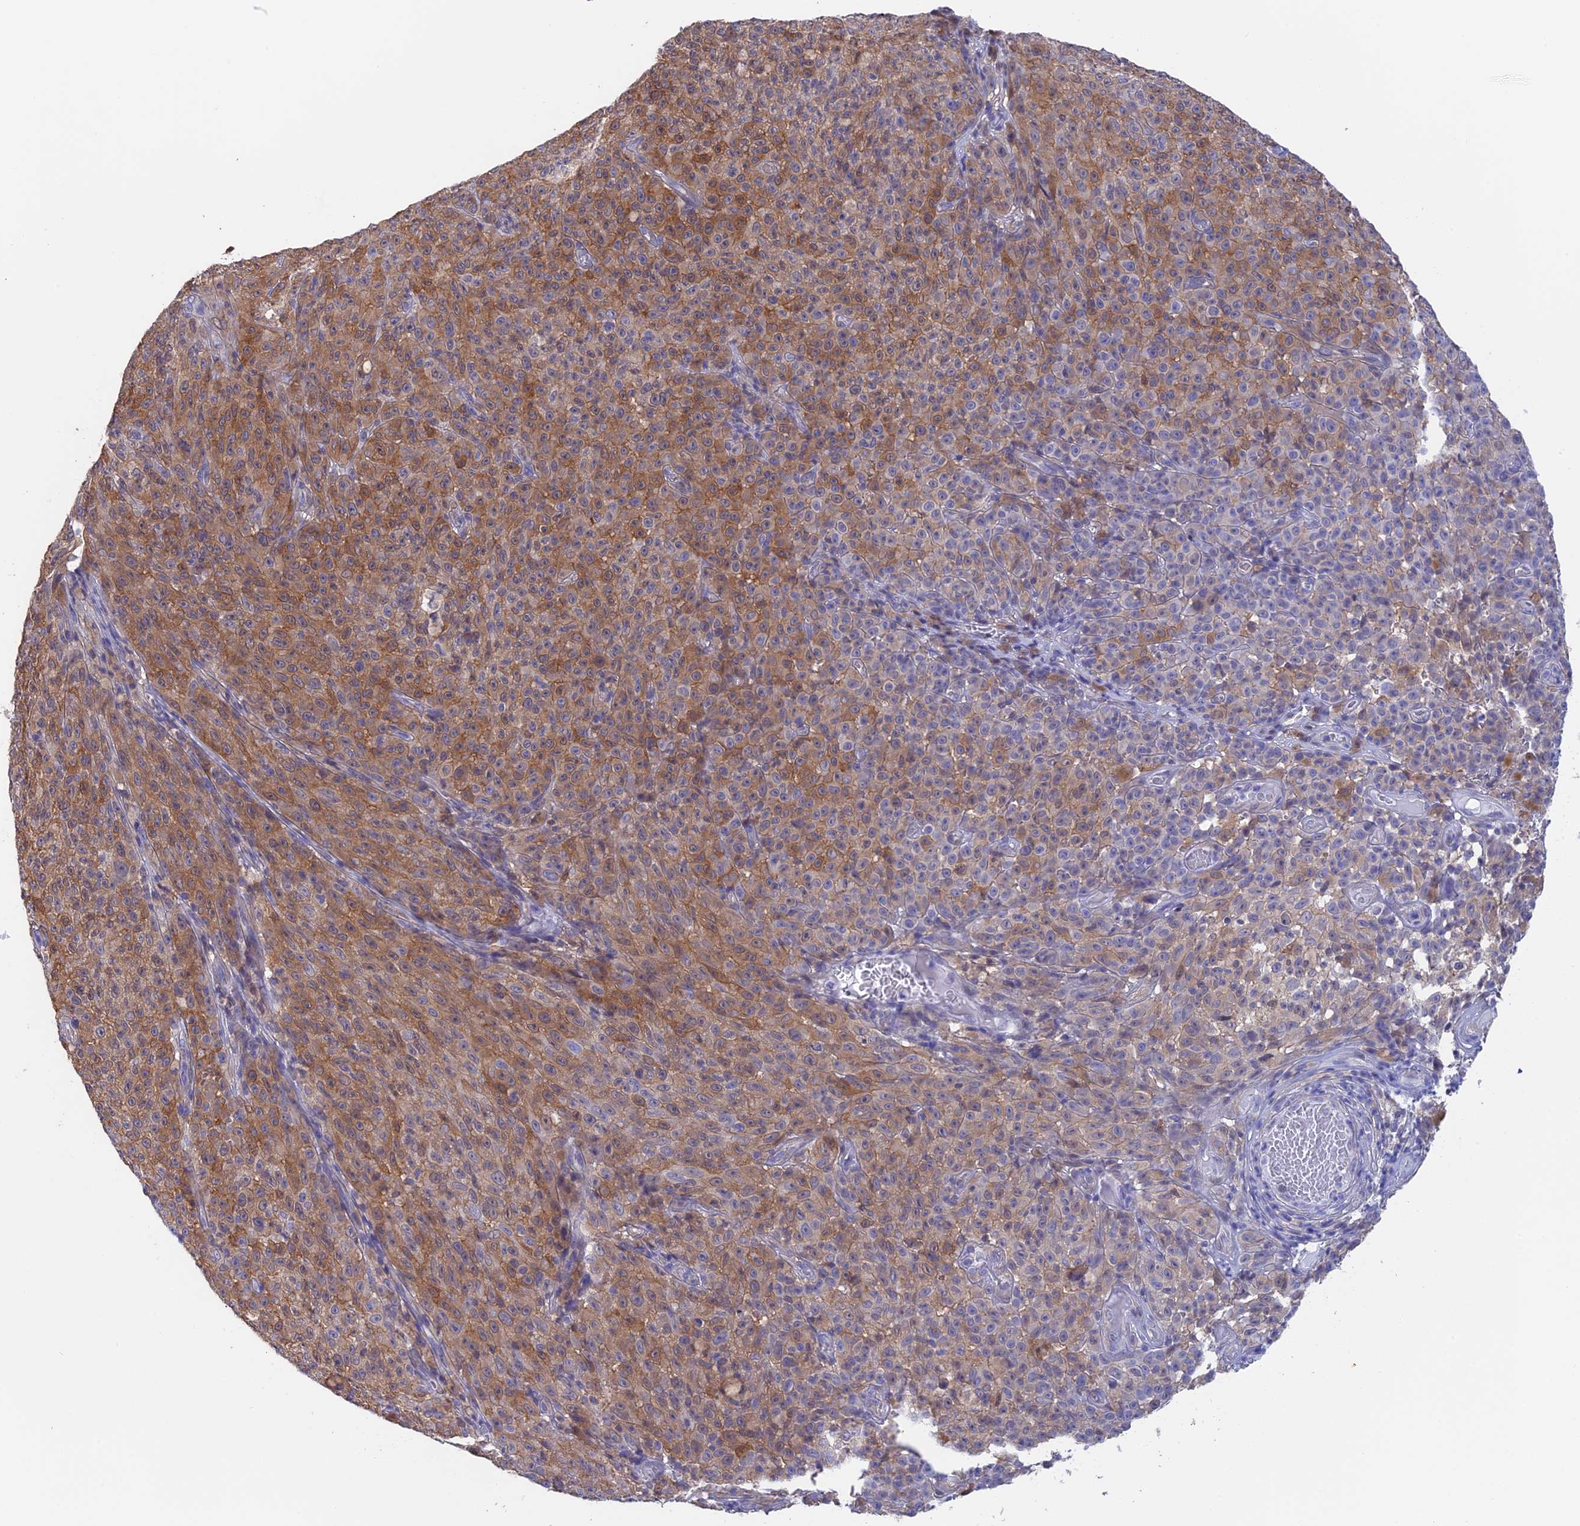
{"staining": {"intensity": "weak", "quantity": ">75%", "location": "cytoplasmic/membranous"}, "tissue": "melanoma", "cell_type": "Tumor cells", "image_type": "cancer", "snomed": [{"axis": "morphology", "description": "Malignant melanoma, NOS"}, {"axis": "topography", "description": "Skin"}], "caption": "Protein staining of malignant melanoma tissue reveals weak cytoplasmic/membranous positivity in approximately >75% of tumor cells.", "gene": "STUB1", "patient": {"sex": "female", "age": 82}}